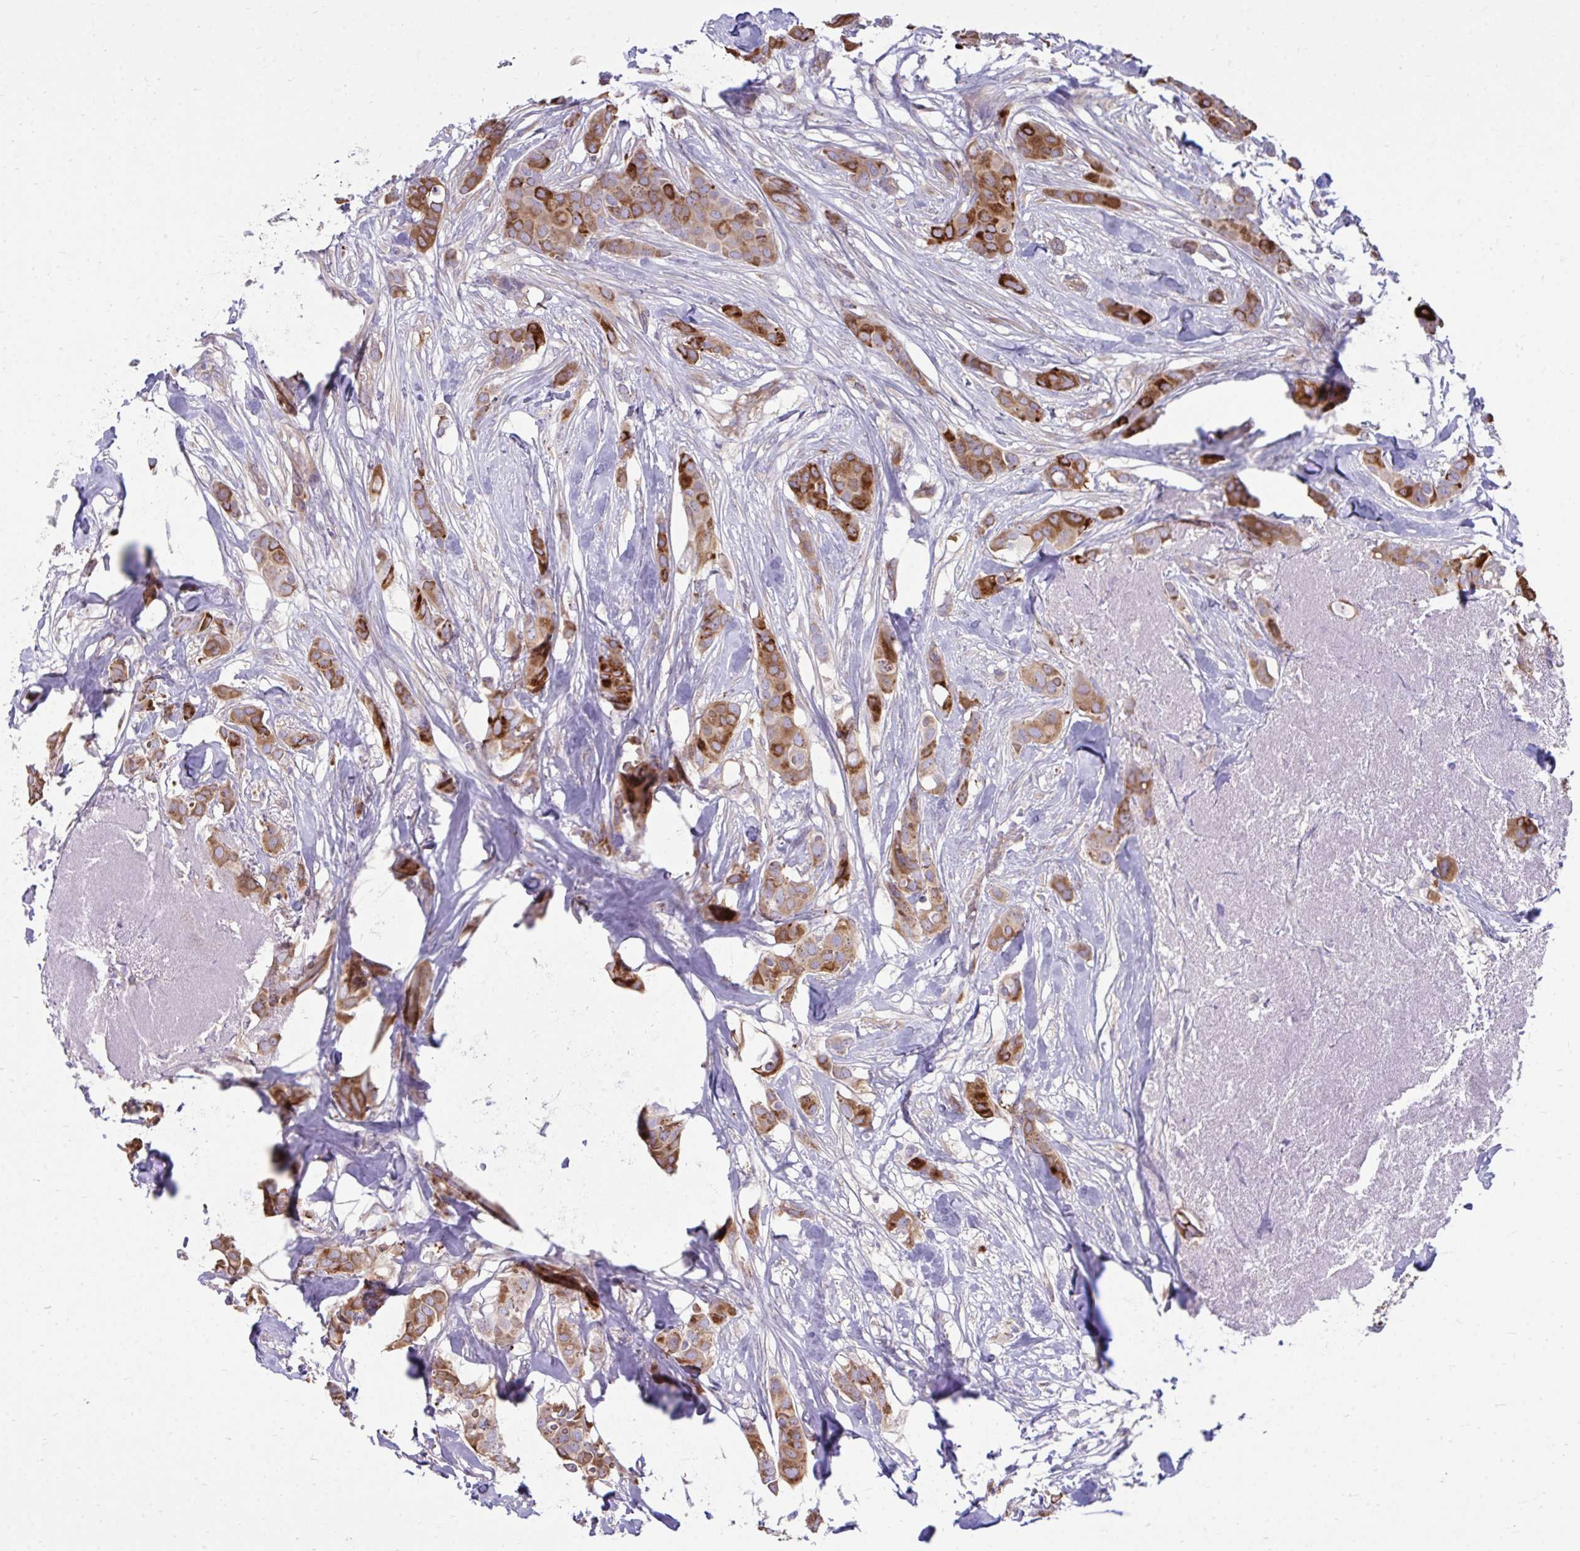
{"staining": {"intensity": "moderate", "quantity": ">75%", "location": "cytoplasmic/membranous"}, "tissue": "breast cancer", "cell_type": "Tumor cells", "image_type": "cancer", "snomed": [{"axis": "morphology", "description": "Duct carcinoma"}, {"axis": "topography", "description": "Breast"}], "caption": "Brown immunohistochemical staining in infiltrating ductal carcinoma (breast) exhibits moderate cytoplasmic/membranous expression in approximately >75% of tumor cells. The staining was performed using DAB, with brown indicating positive protein expression. Nuclei are stained blue with hematoxylin.", "gene": "ASAP1", "patient": {"sex": "female", "age": 62}}